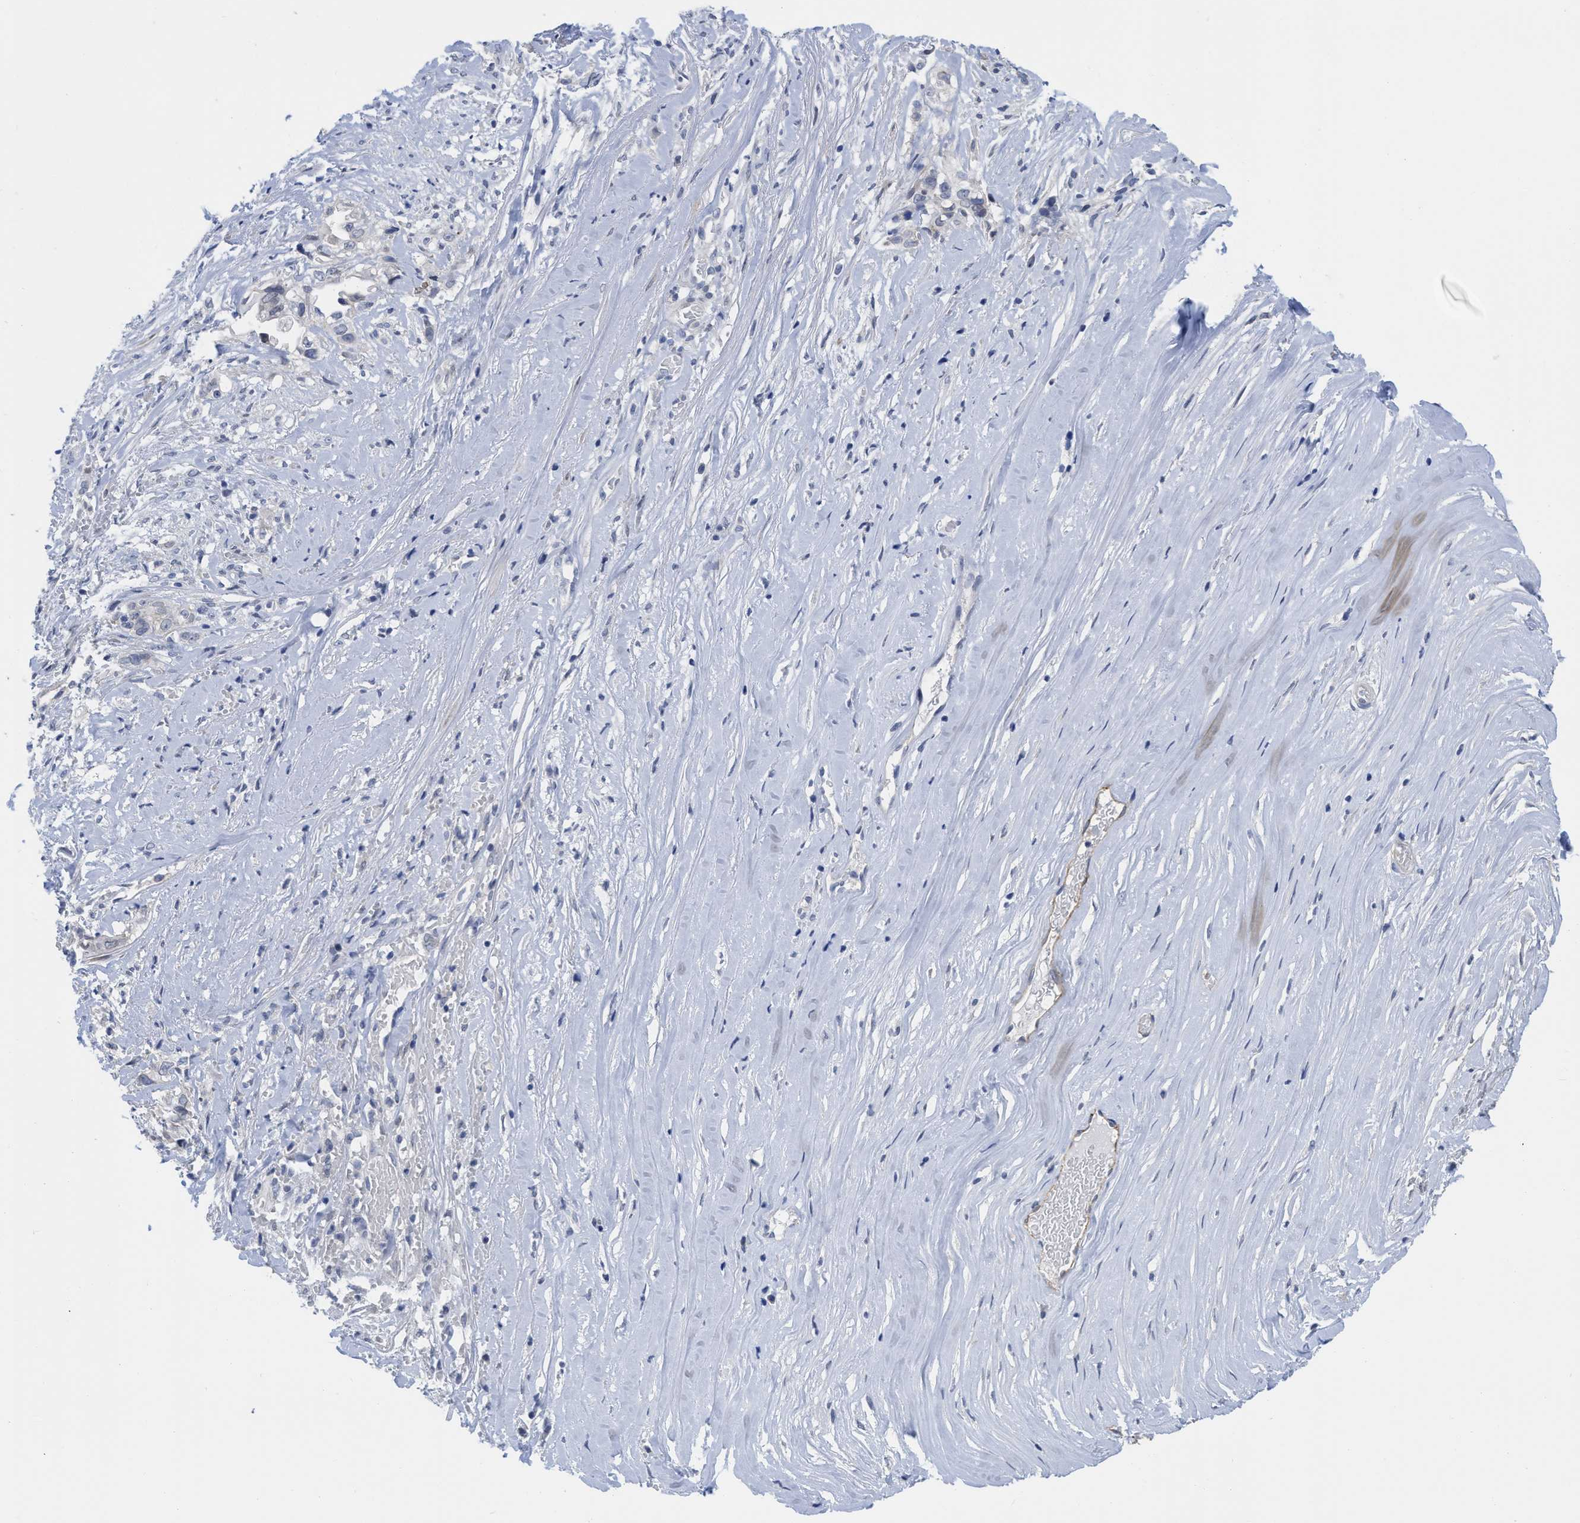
{"staining": {"intensity": "negative", "quantity": "none", "location": "none"}, "tissue": "liver cancer", "cell_type": "Tumor cells", "image_type": "cancer", "snomed": [{"axis": "morphology", "description": "Cholangiocarcinoma"}, {"axis": "topography", "description": "Liver"}], "caption": "Immunohistochemistry (IHC) micrograph of neoplastic tissue: human liver cholangiocarcinoma stained with DAB shows no significant protein staining in tumor cells. (DAB immunohistochemistry (IHC) visualized using brightfield microscopy, high magnification).", "gene": "ACKR1", "patient": {"sex": "female", "age": 70}}